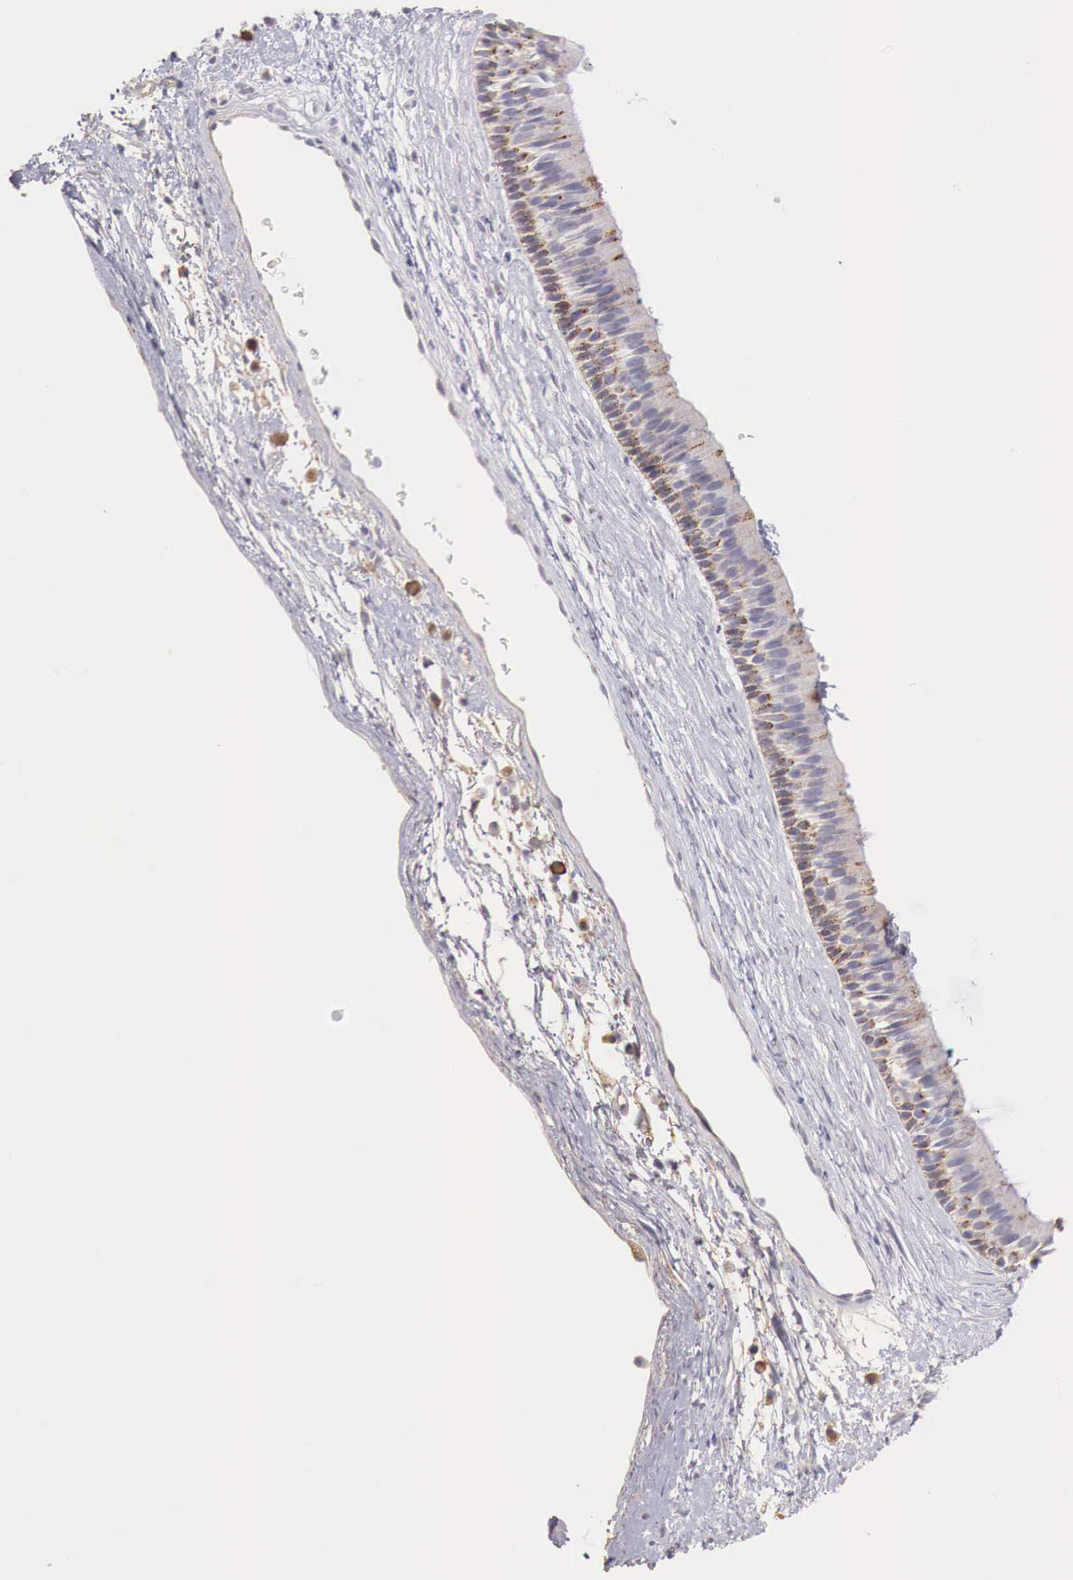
{"staining": {"intensity": "moderate", "quantity": "<25%", "location": "cytoplasmic/membranous"}, "tissue": "nasopharynx", "cell_type": "Respiratory epithelial cells", "image_type": "normal", "snomed": [{"axis": "morphology", "description": "Normal tissue, NOS"}, {"axis": "topography", "description": "Nasopharynx"}], "caption": "IHC of unremarkable nasopharynx exhibits low levels of moderate cytoplasmic/membranous positivity in approximately <25% of respiratory epithelial cells. (brown staining indicates protein expression, while blue staining denotes nuclei).", "gene": "XPNPEP2", "patient": {"sex": "male", "age": 13}}